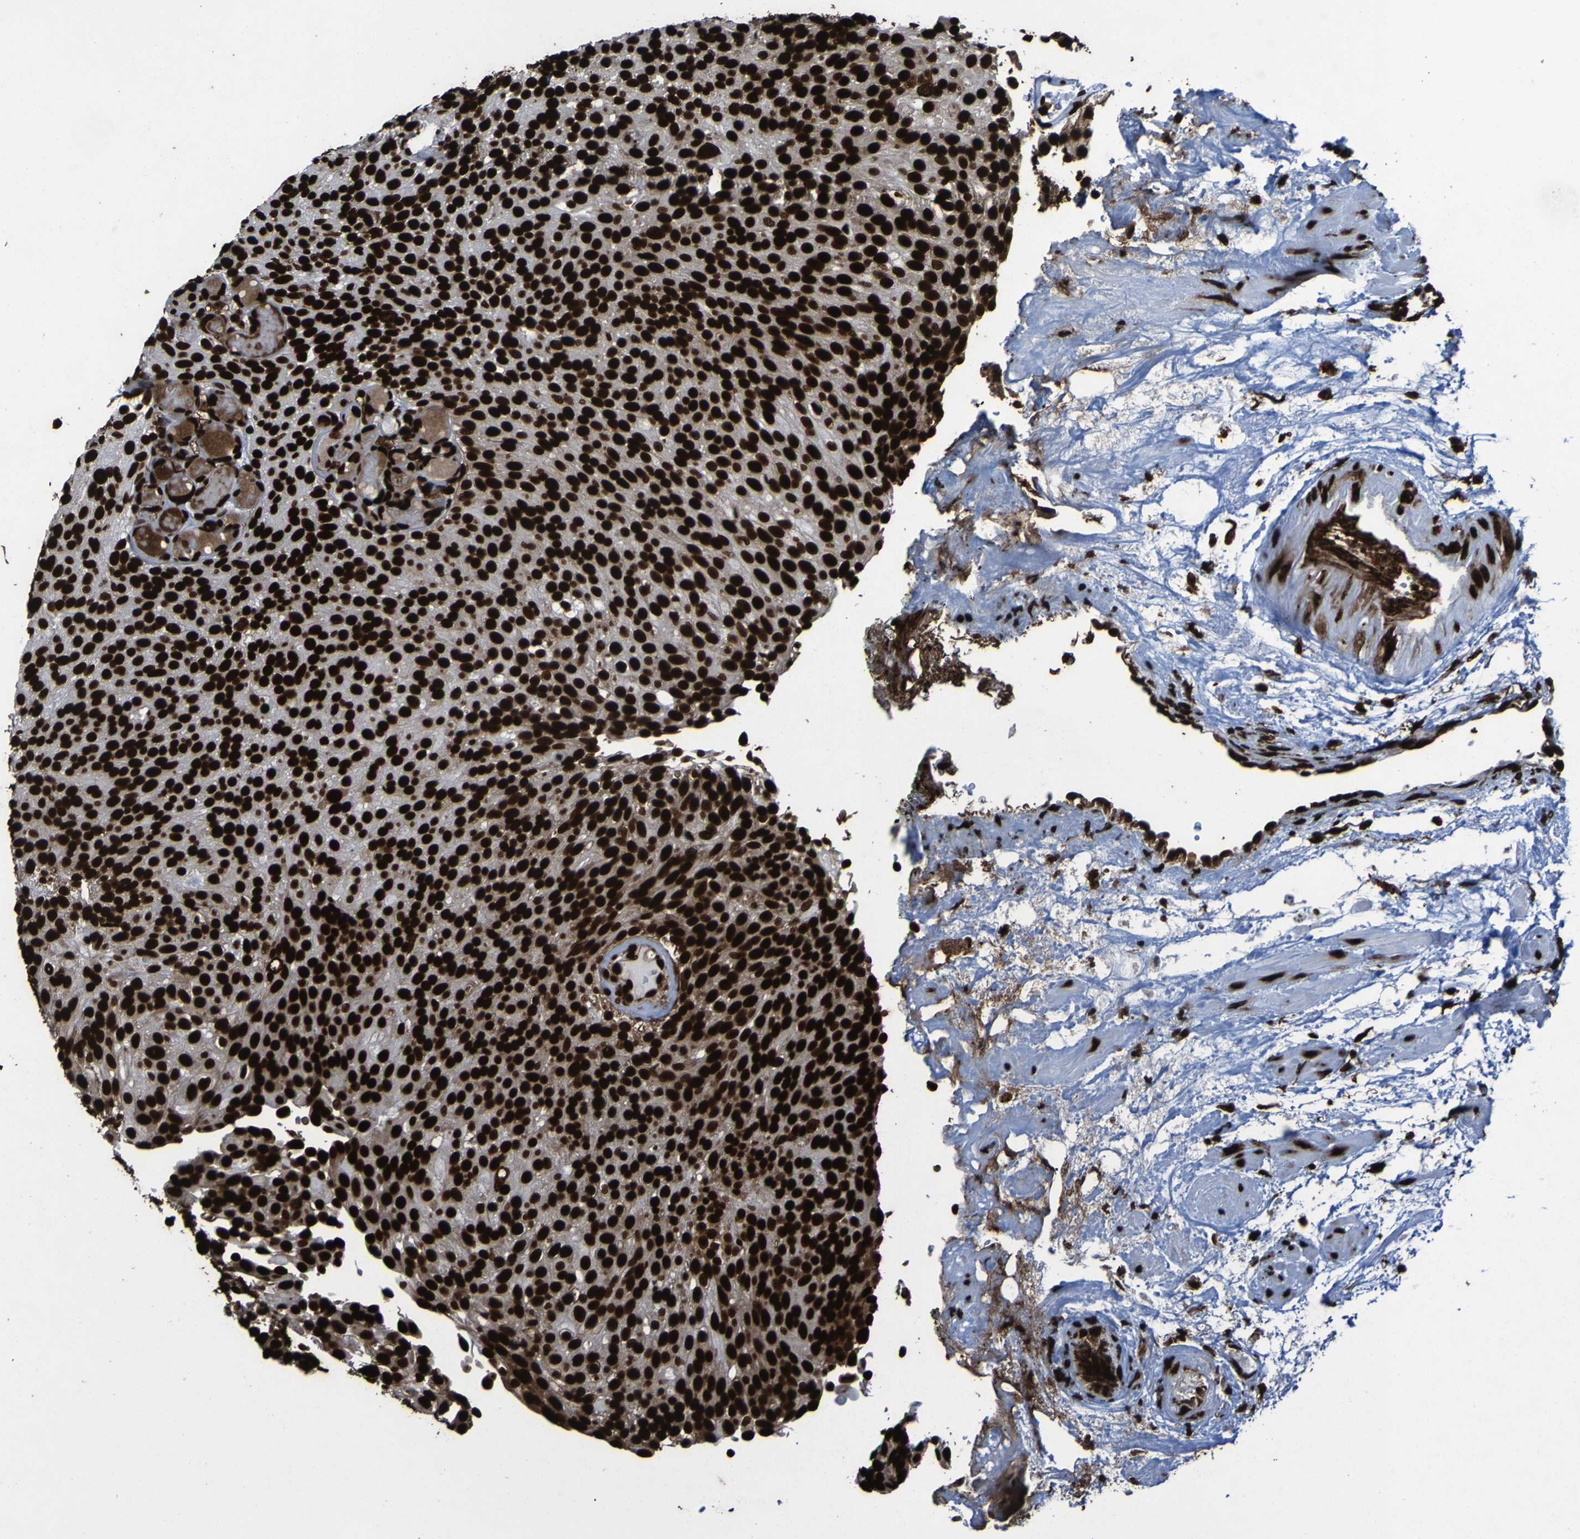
{"staining": {"intensity": "strong", "quantity": ">75%", "location": "nuclear"}, "tissue": "urothelial cancer", "cell_type": "Tumor cells", "image_type": "cancer", "snomed": [{"axis": "morphology", "description": "Urothelial carcinoma, Low grade"}, {"axis": "topography", "description": "Urinary bladder"}], "caption": "Low-grade urothelial carcinoma was stained to show a protein in brown. There is high levels of strong nuclear positivity in about >75% of tumor cells.", "gene": "NPM1", "patient": {"sex": "male", "age": 78}}